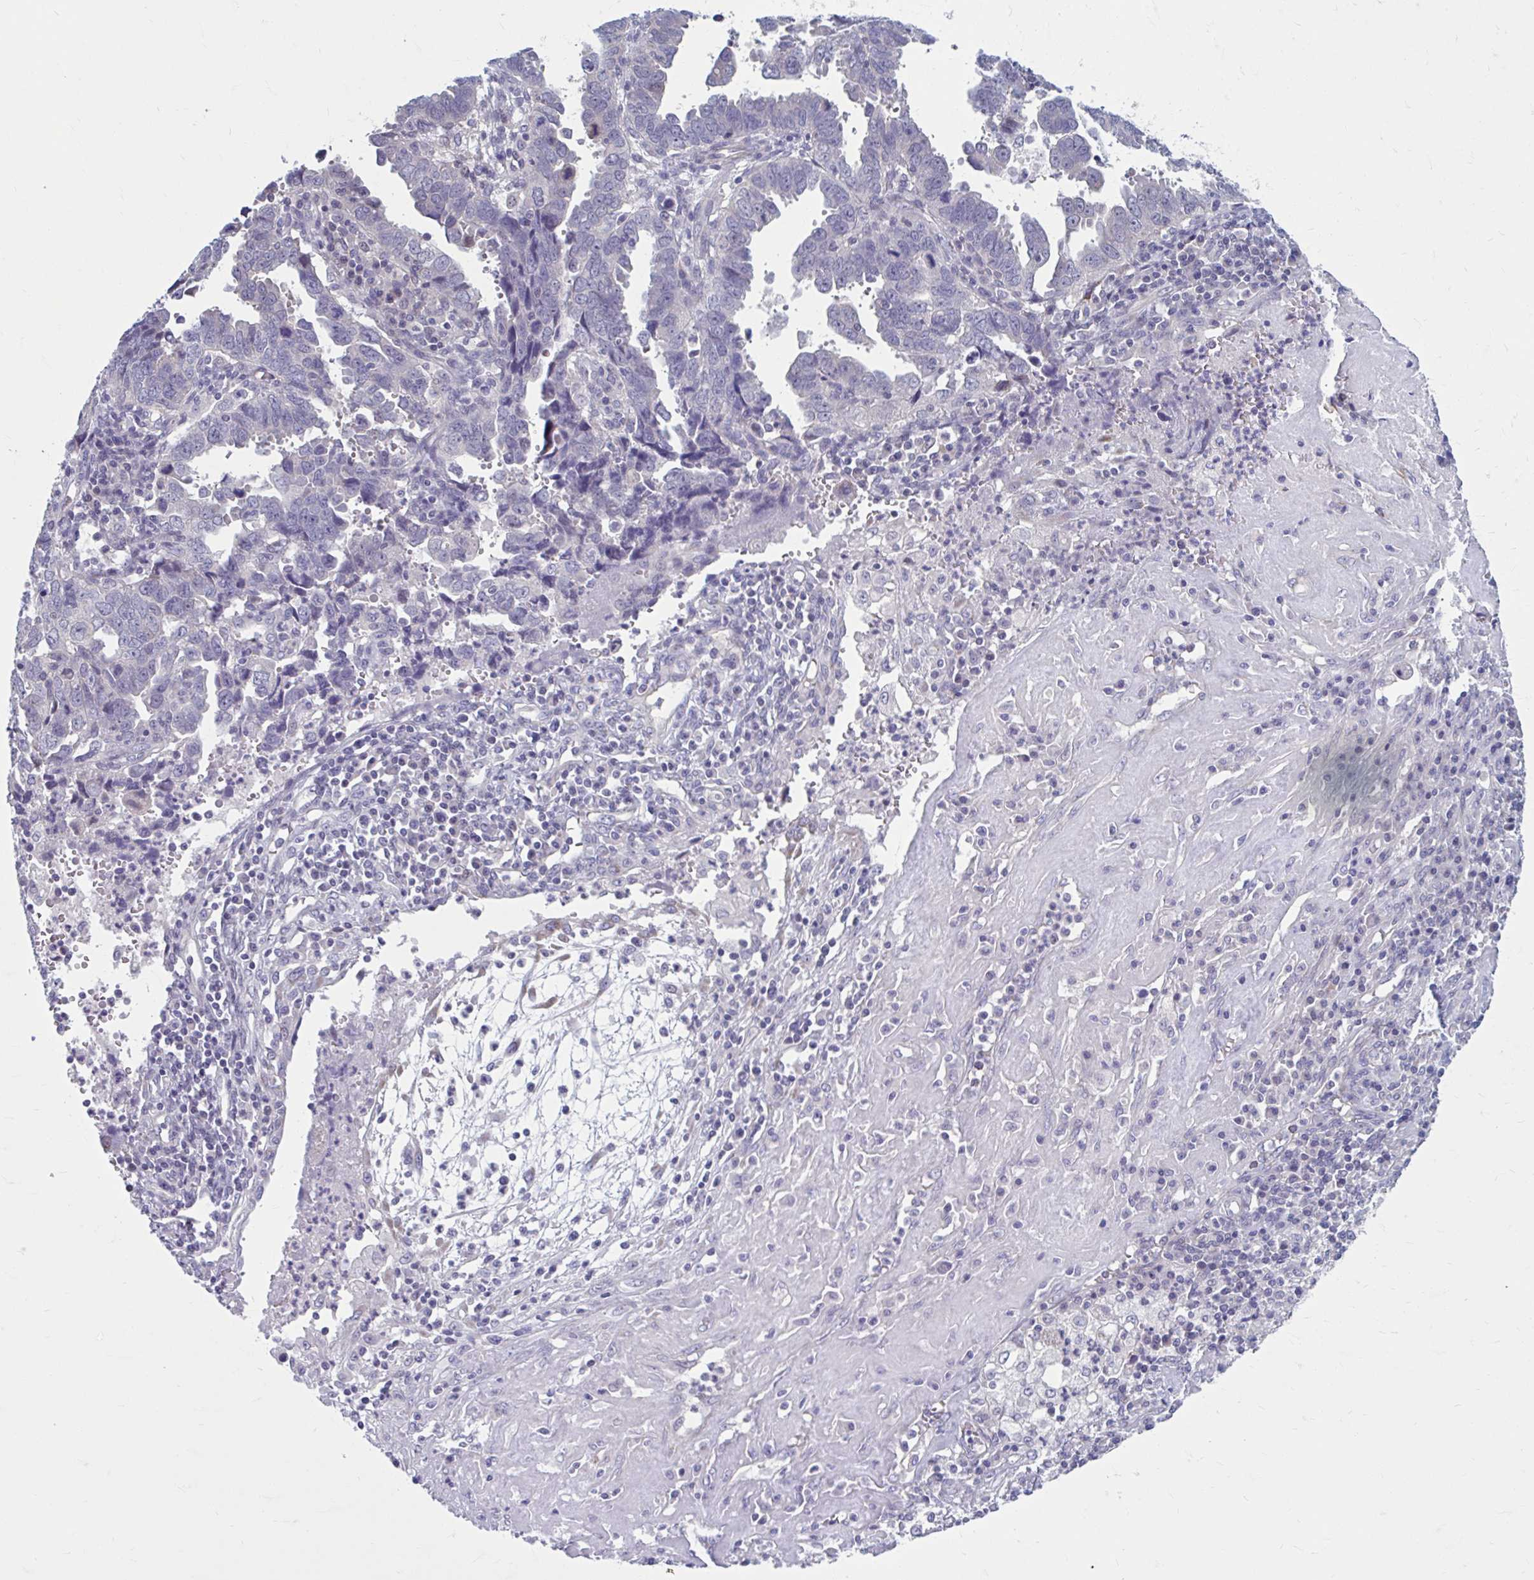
{"staining": {"intensity": "negative", "quantity": "none", "location": "none"}, "tissue": "endometrial cancer", "cell_type": "Tumor cells", "image_type": "cancer", "snomed": [{"axis": "morphology", "description": "Adenocarcinoma, NOS"}, {"axis": "topography", "description": "Uterus"}], "caption": "High power microscopy photomicrograph of an immunohistochemistry (IHC) histopathology image of endometrial adenocarcinoma, revealing no significant positivity in tumor cells.", "gene": "CHST3", "patient": {"sex": "female", "age": 62}}